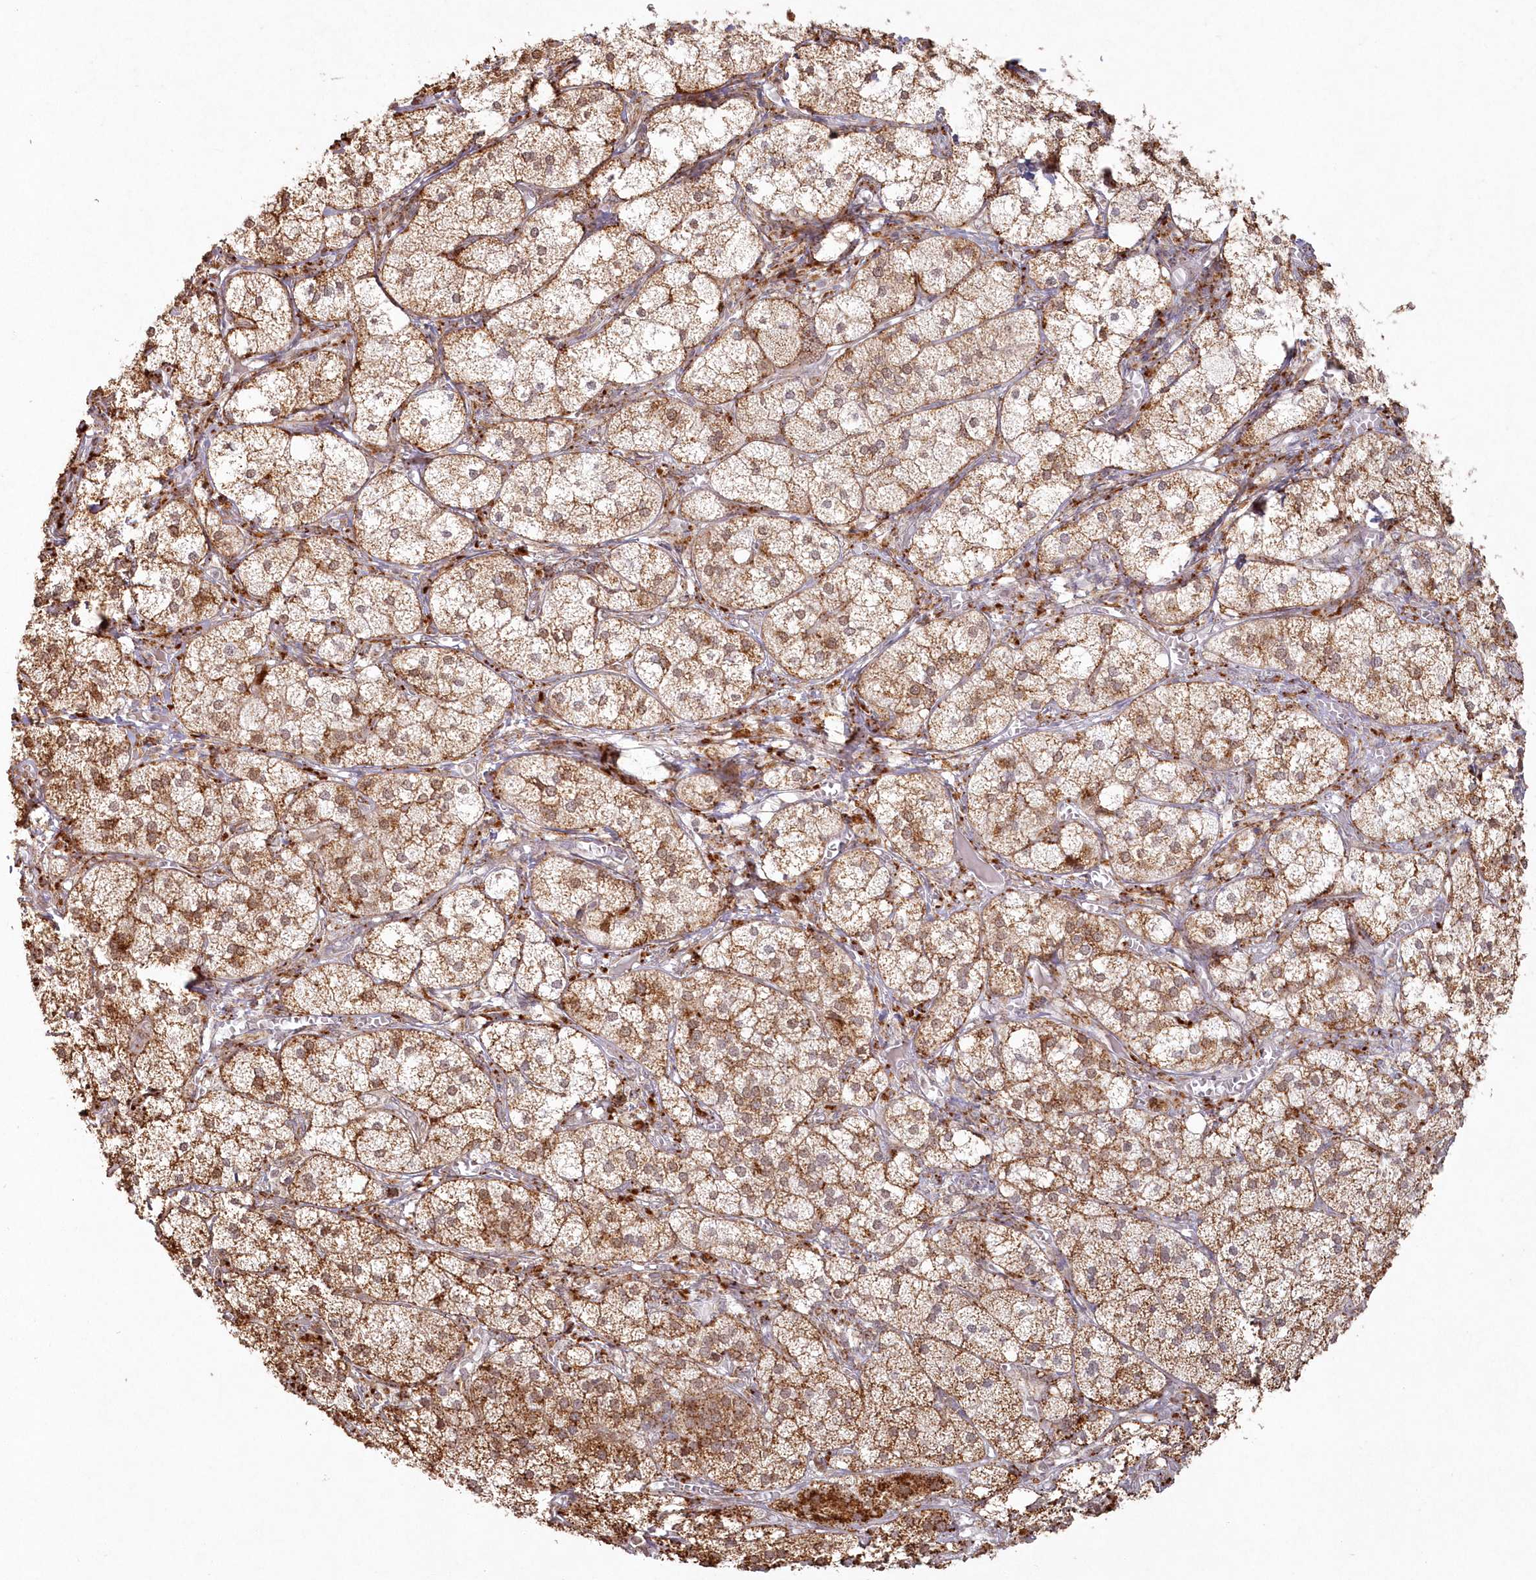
{"staining": {"intensity": "moderate", "quantity": ">75%", "location": "cytoplasmic/membranous"}, "tissue": "adrenal gland", "cell_type": "Glandular cells", "image_type": "normal", "snomed": [{"axis": "morphology", "description": "Normal tissue, NOS"}, {"axis": "topography", "description": "Adrenal gland"}], "caption": "Immunohistochemical staining of benign human adrenal gland reveals >75% levels of moderate cytoplasmic/membranous protein expression in approximately >75% of glandular cells.", "gene": "ARSB", "patient": {"sex": "female", "age": 61}}